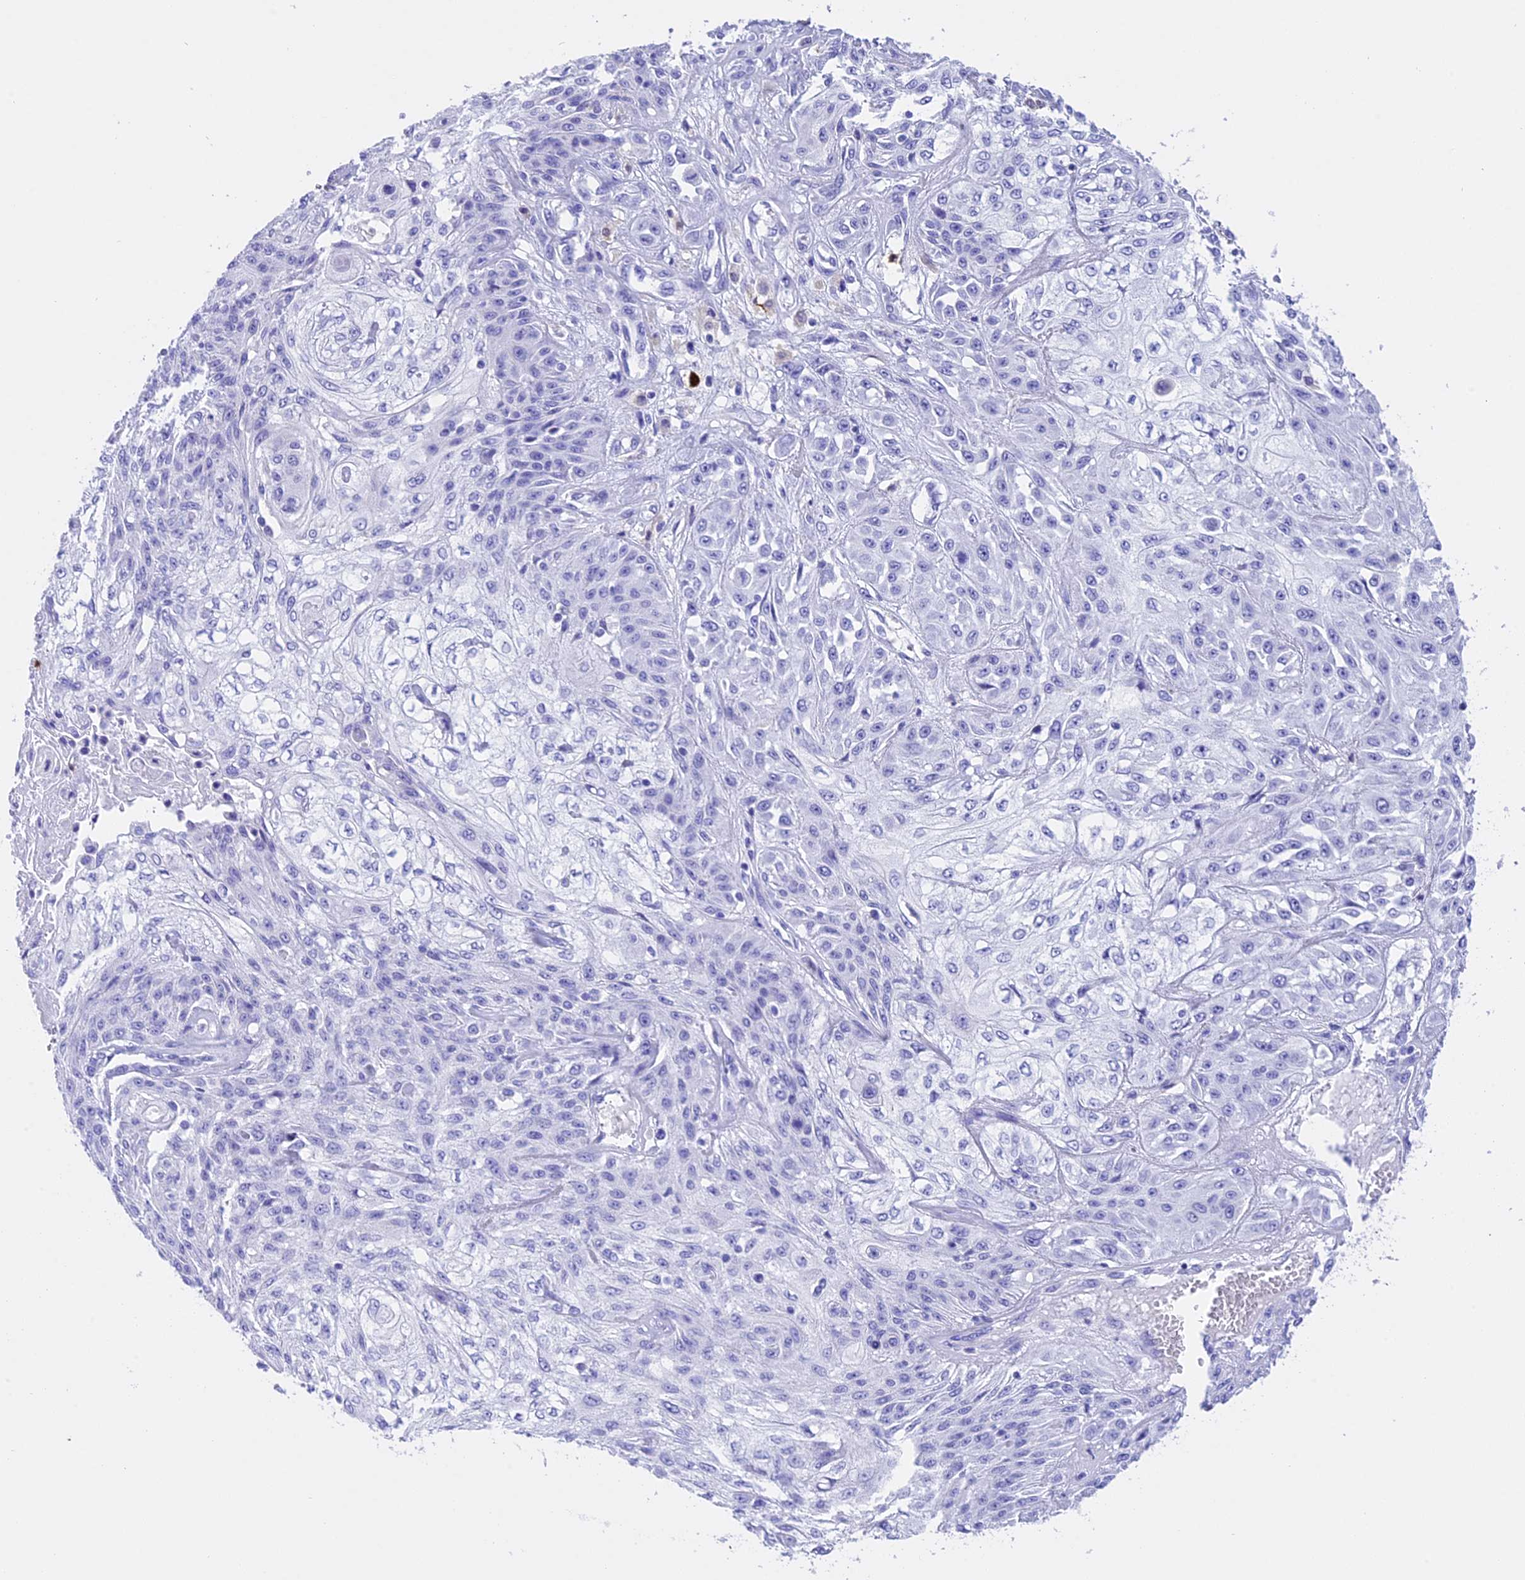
{"staining": {"intensity": "negative", "quantity": "none", "location": "none"}, "tissue": "skin cancer", "cell_type": "Tumor cells", "image_type": "cancer", "snomed": [{"axis": "morphology", "description": "Squamous cell carcinoma, NOS"}, {"axis": "morphology", "description": "Squamous cell carcinoma, metastatic, NOS"}, {"axis": "topography", "description": "Skin"}, {"axis": "topography", "description": "Lymph node"}], "caption": "Skin cancer stained for a protein using immunohistochemistry displays no staining tumor cells.", "gene": "CLC", "patient": {"sex": "male", "age": 75}}